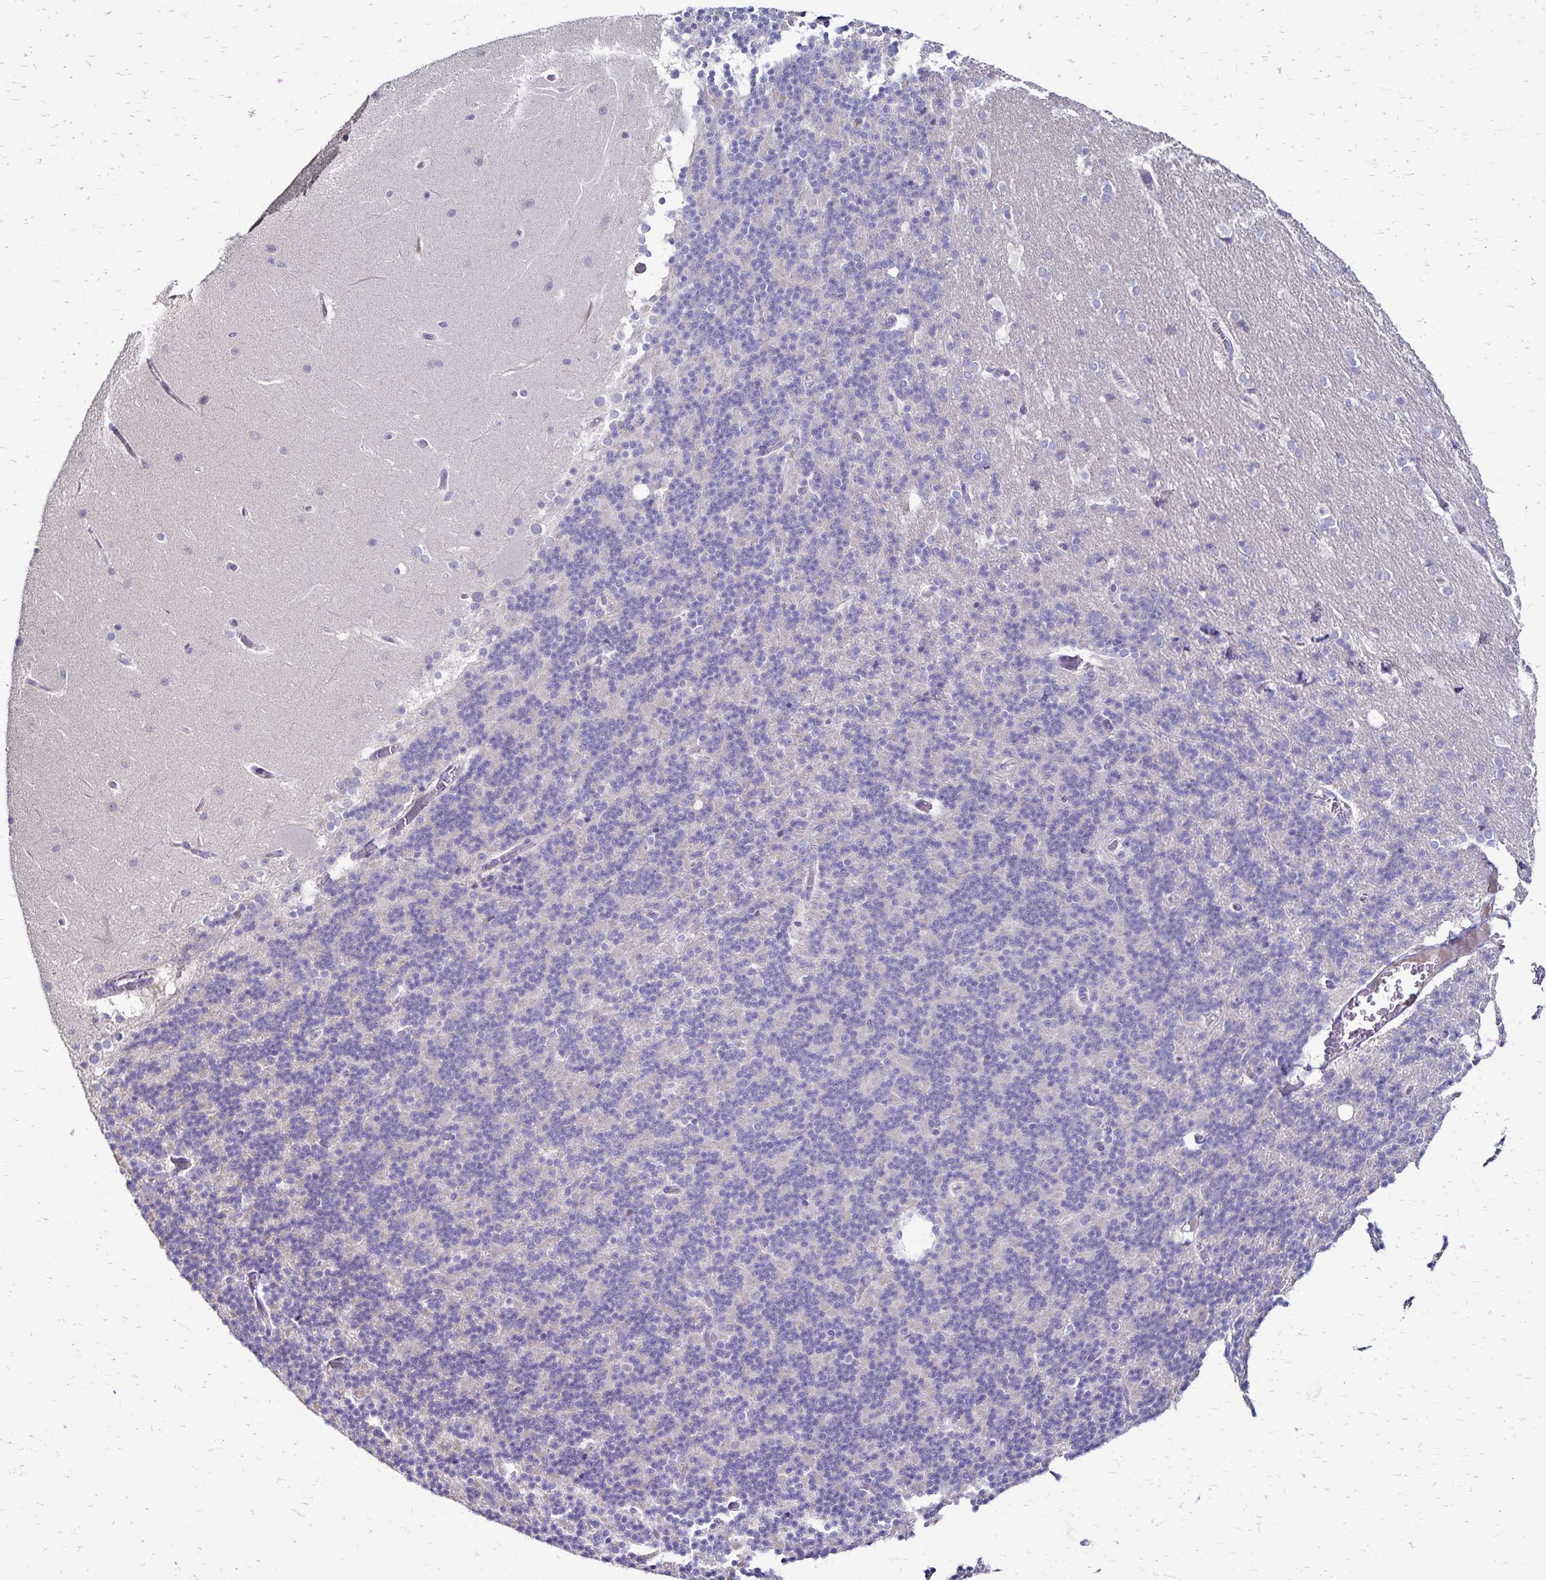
{"staining": {"intensity": "negative", "quantity": "none", "location": "none"}, "tissue": "cerebellum", "cell_type": "Cells in granular layer", "image_type": "normal", "snomed": [{"axis": "morphology", "description": "Normal tissue, NOS"}, {"axis": "topography", "description": "Cerebellum"}], "caption": "IHC image of unremarkable cerebellum: human cerebellum stained with DAB (3,3'-diaminobenzidine) demonstrates no significant protein positivity in cells in granular layer. (Brightfield microscopy of DAB (3,3'-diaminobenzidine) immunohistochemistry at high magnification).", "gene": "NAGPA", "patient": {"sex": "female", "age": 19}}